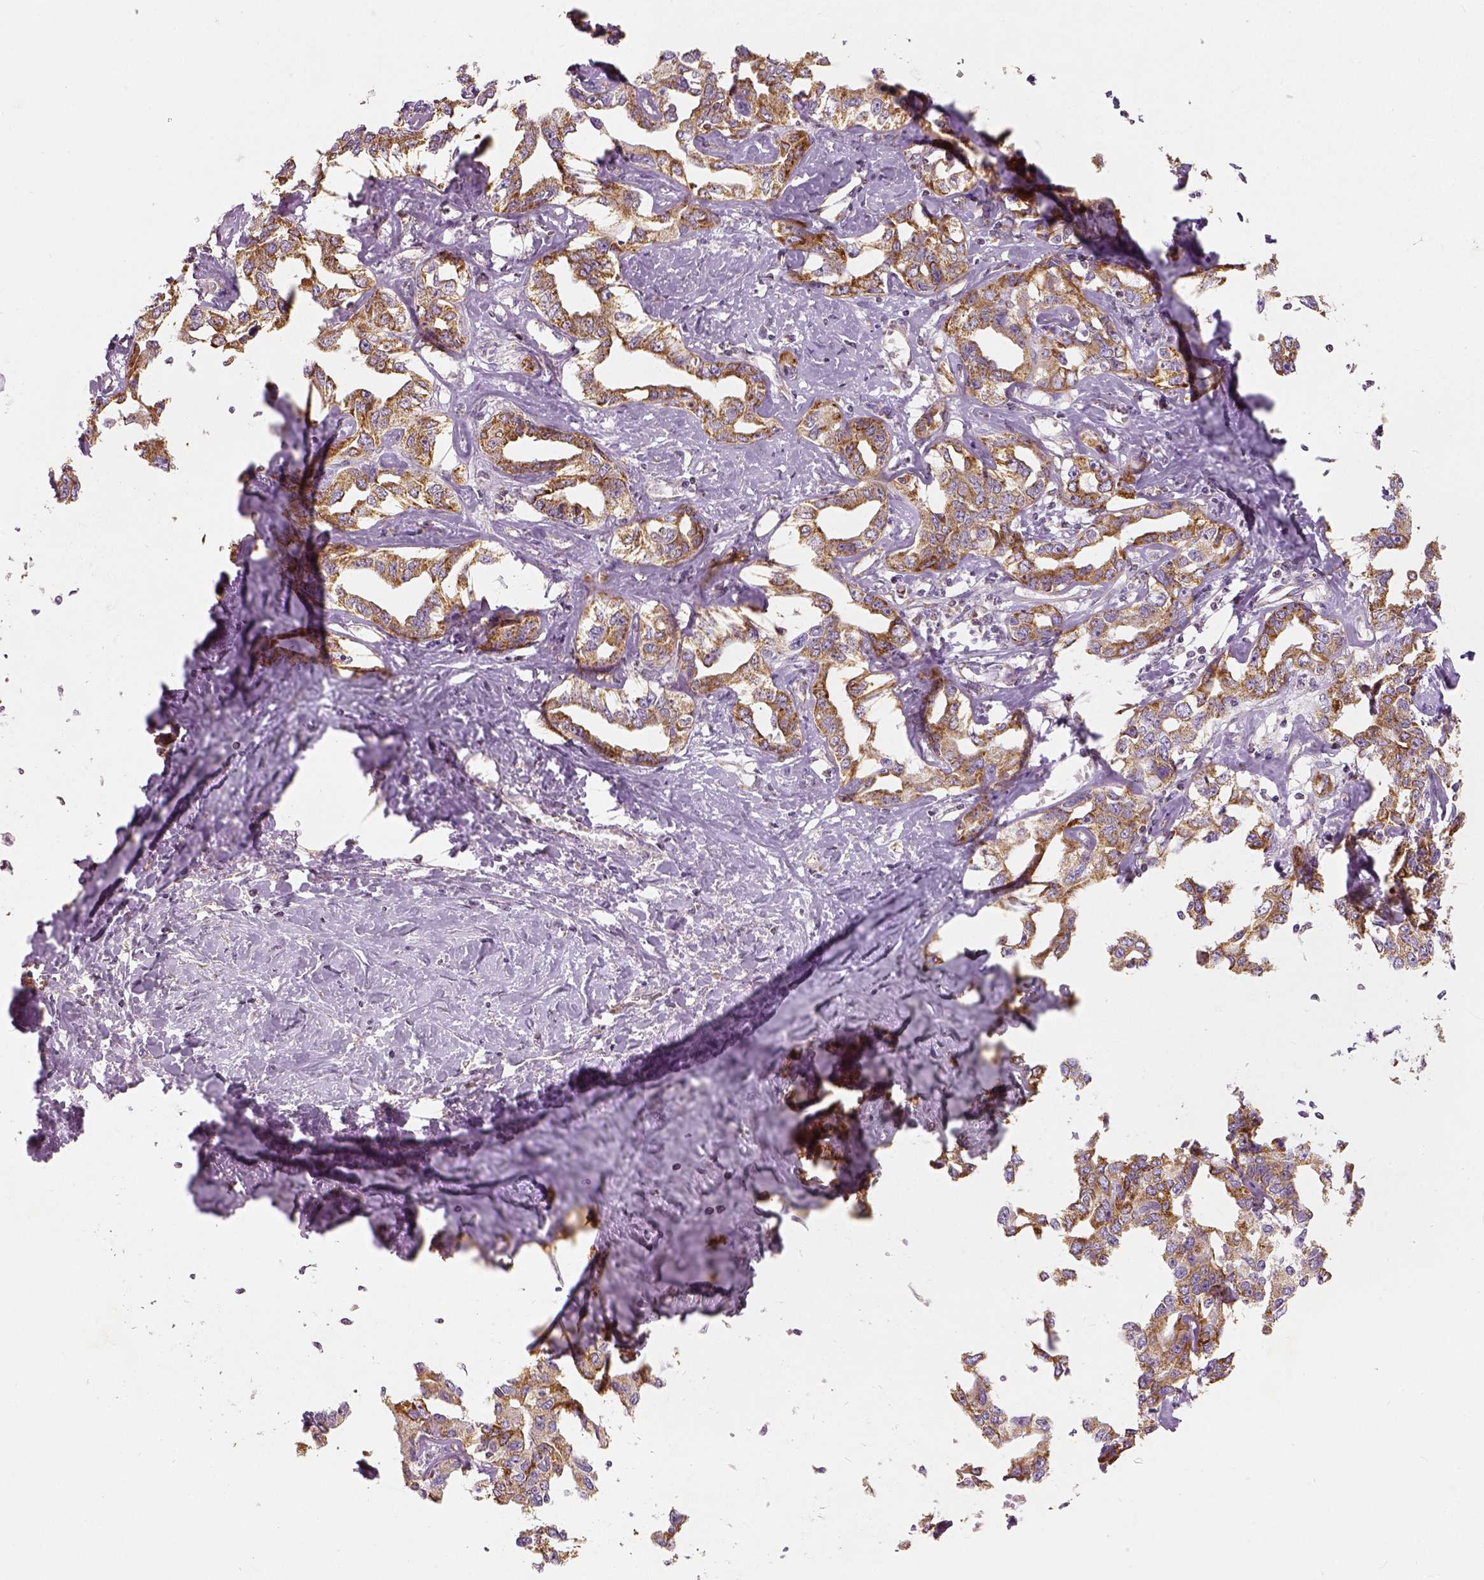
{"staining": {"intensity": "moderate", "quantity": ">75%", "location": "cytoplasmic/membranous"}, "tissue": "liver cancer", "cell_type": "Tumor cells", "image_type": "cancer", "snomed": [{"axis": "morphology", "description": "Cholangiocarcinoma"}, {"axis": "topography", "description": "Liver"}], "caption": "Brown immunohistochemical staining in liver cancer (cholangiocarcinoma) exhibits moderate cytoplasmic/membranous staining in approximately >75% of tumor cells. (IHC, brightfield microscopy, high magnification).", "gene": "PGAM5", "patient": {"sex": "male", "age": 59}}